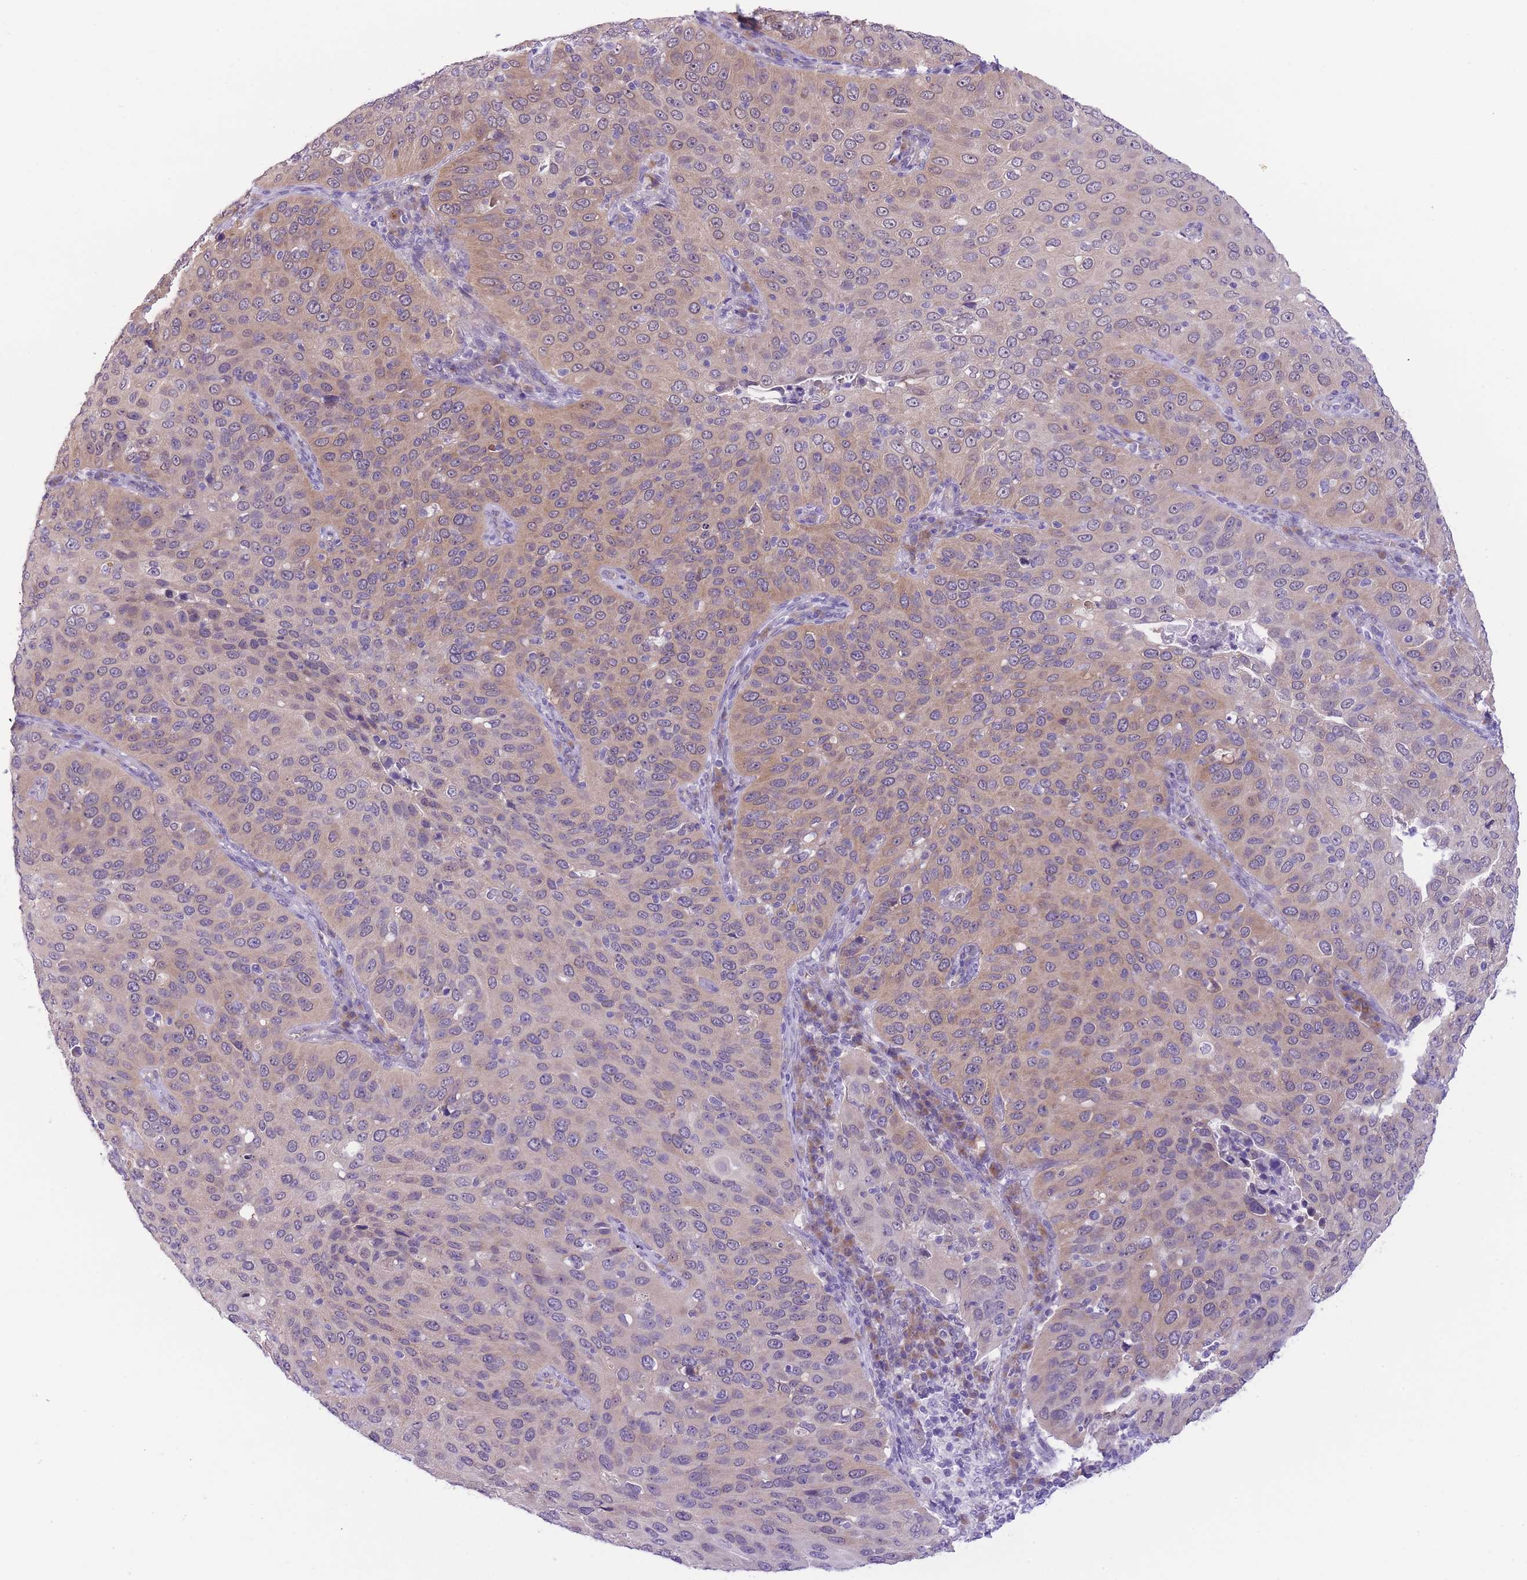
{"staining": {"intensity": "weak", "quantity": "25%-75%", "location": "cytoplasmic/membranous"}, "tissue": "cervical cancer", "cell_type": "Tumor cells", "image_type": "cancer", "snomed": [{"axis": "morphology", "description": "Squamous cell carcinoma, NOS"}, {"axis": "topography", "description": "Cervix"}], "caption": "Protein positivity by immunohistochemistry shows weak cytoplasmic/membranous staining in approximately 25%-75% of tumor cells in cervical cancer.", "gene": "WWOX", "patient": {"sex": "female", "age": 36}}